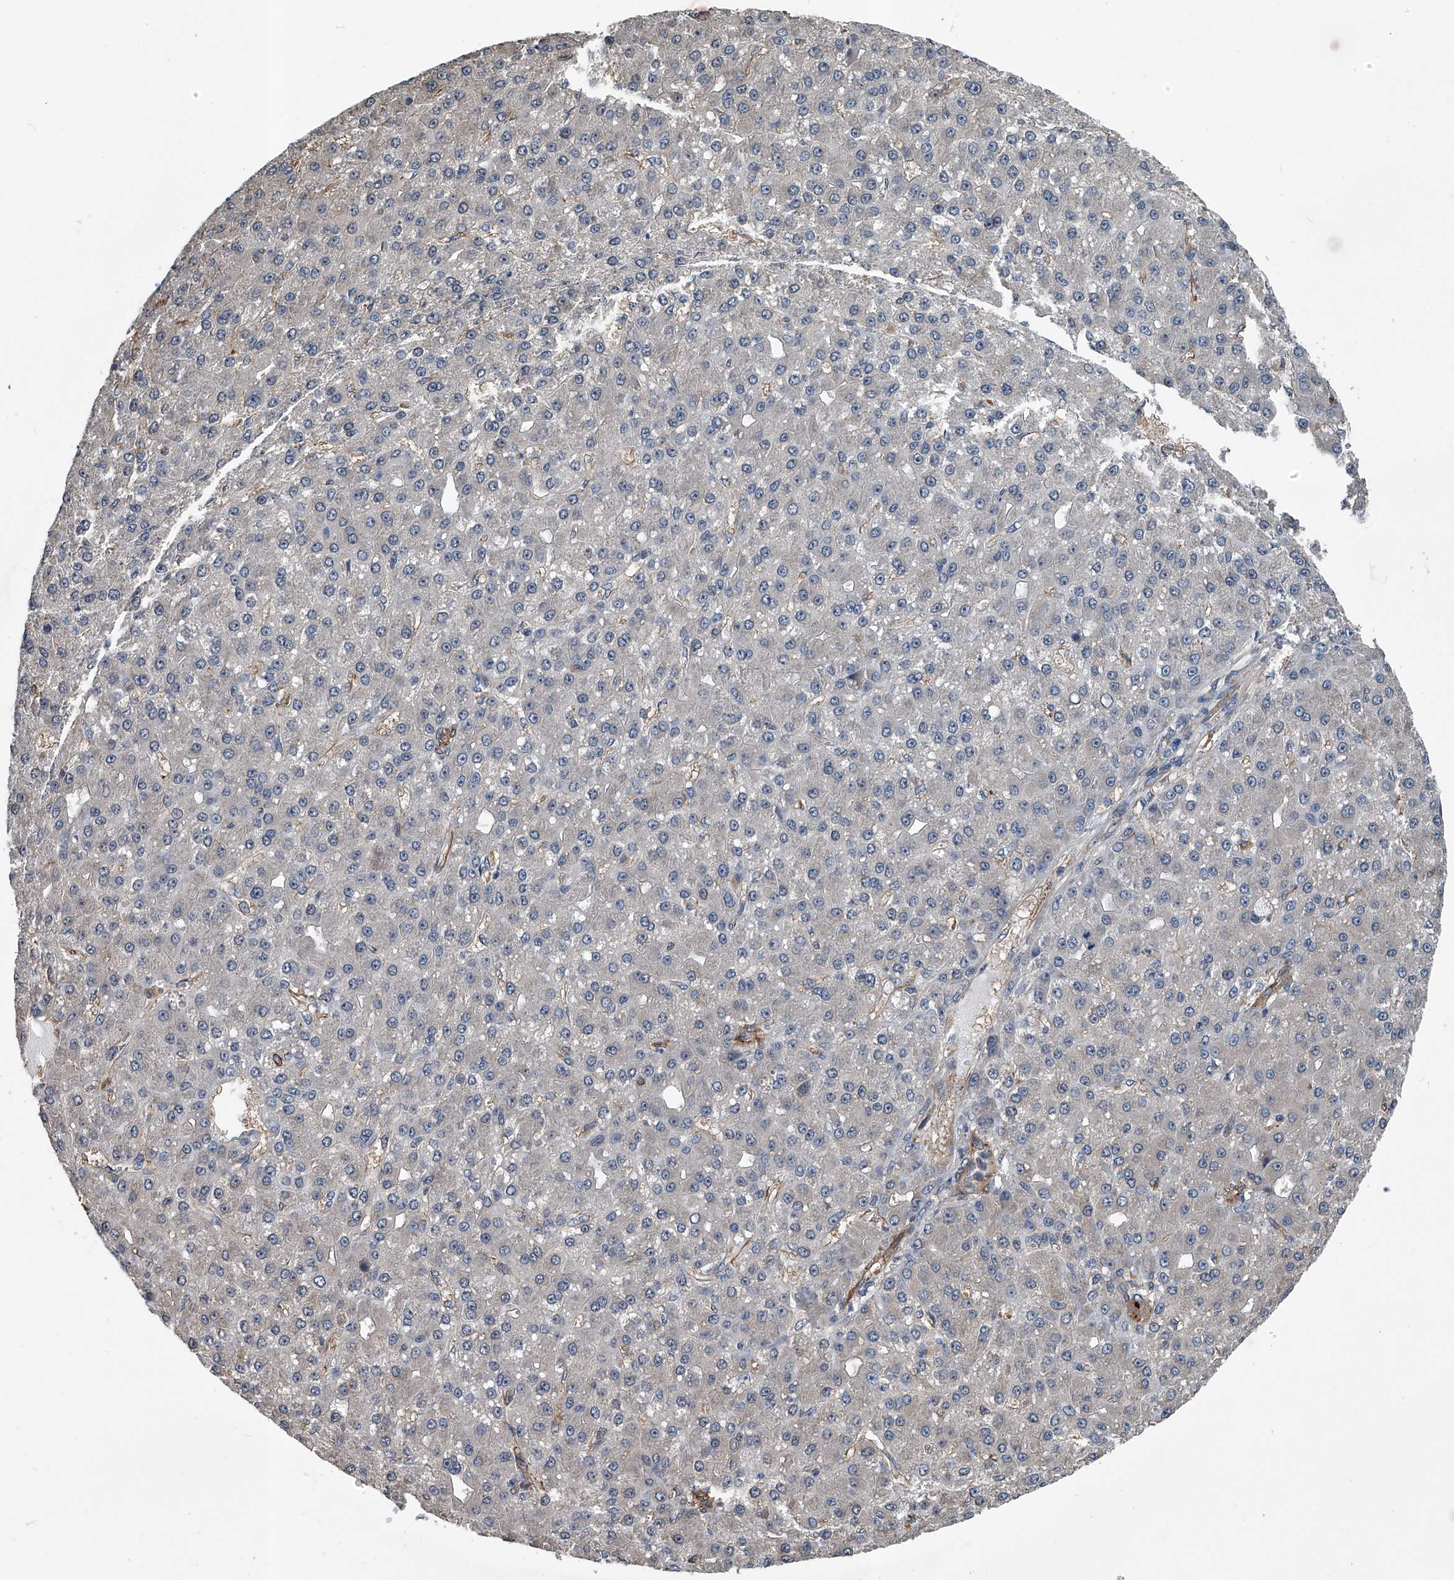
{"staining": {"intensity": "negative", "quantity": "none", "location": "none"}, "tissue": "liver cancer", "cell_type": "Tumor cells", "image_type": "cancer", "snomed": [{"axis": "morphology", "description": "Carcinoma, Hepatocellular, NOS"}, {"axis": "topography", "description": "Liver"}], "caption": "Histopathology image shows no significant protein positivity in tumor cells of hepatocellular carcinoma (liver).", "gene": "LDLRAD2", "patient": {"sex": "male", "age": 67}}